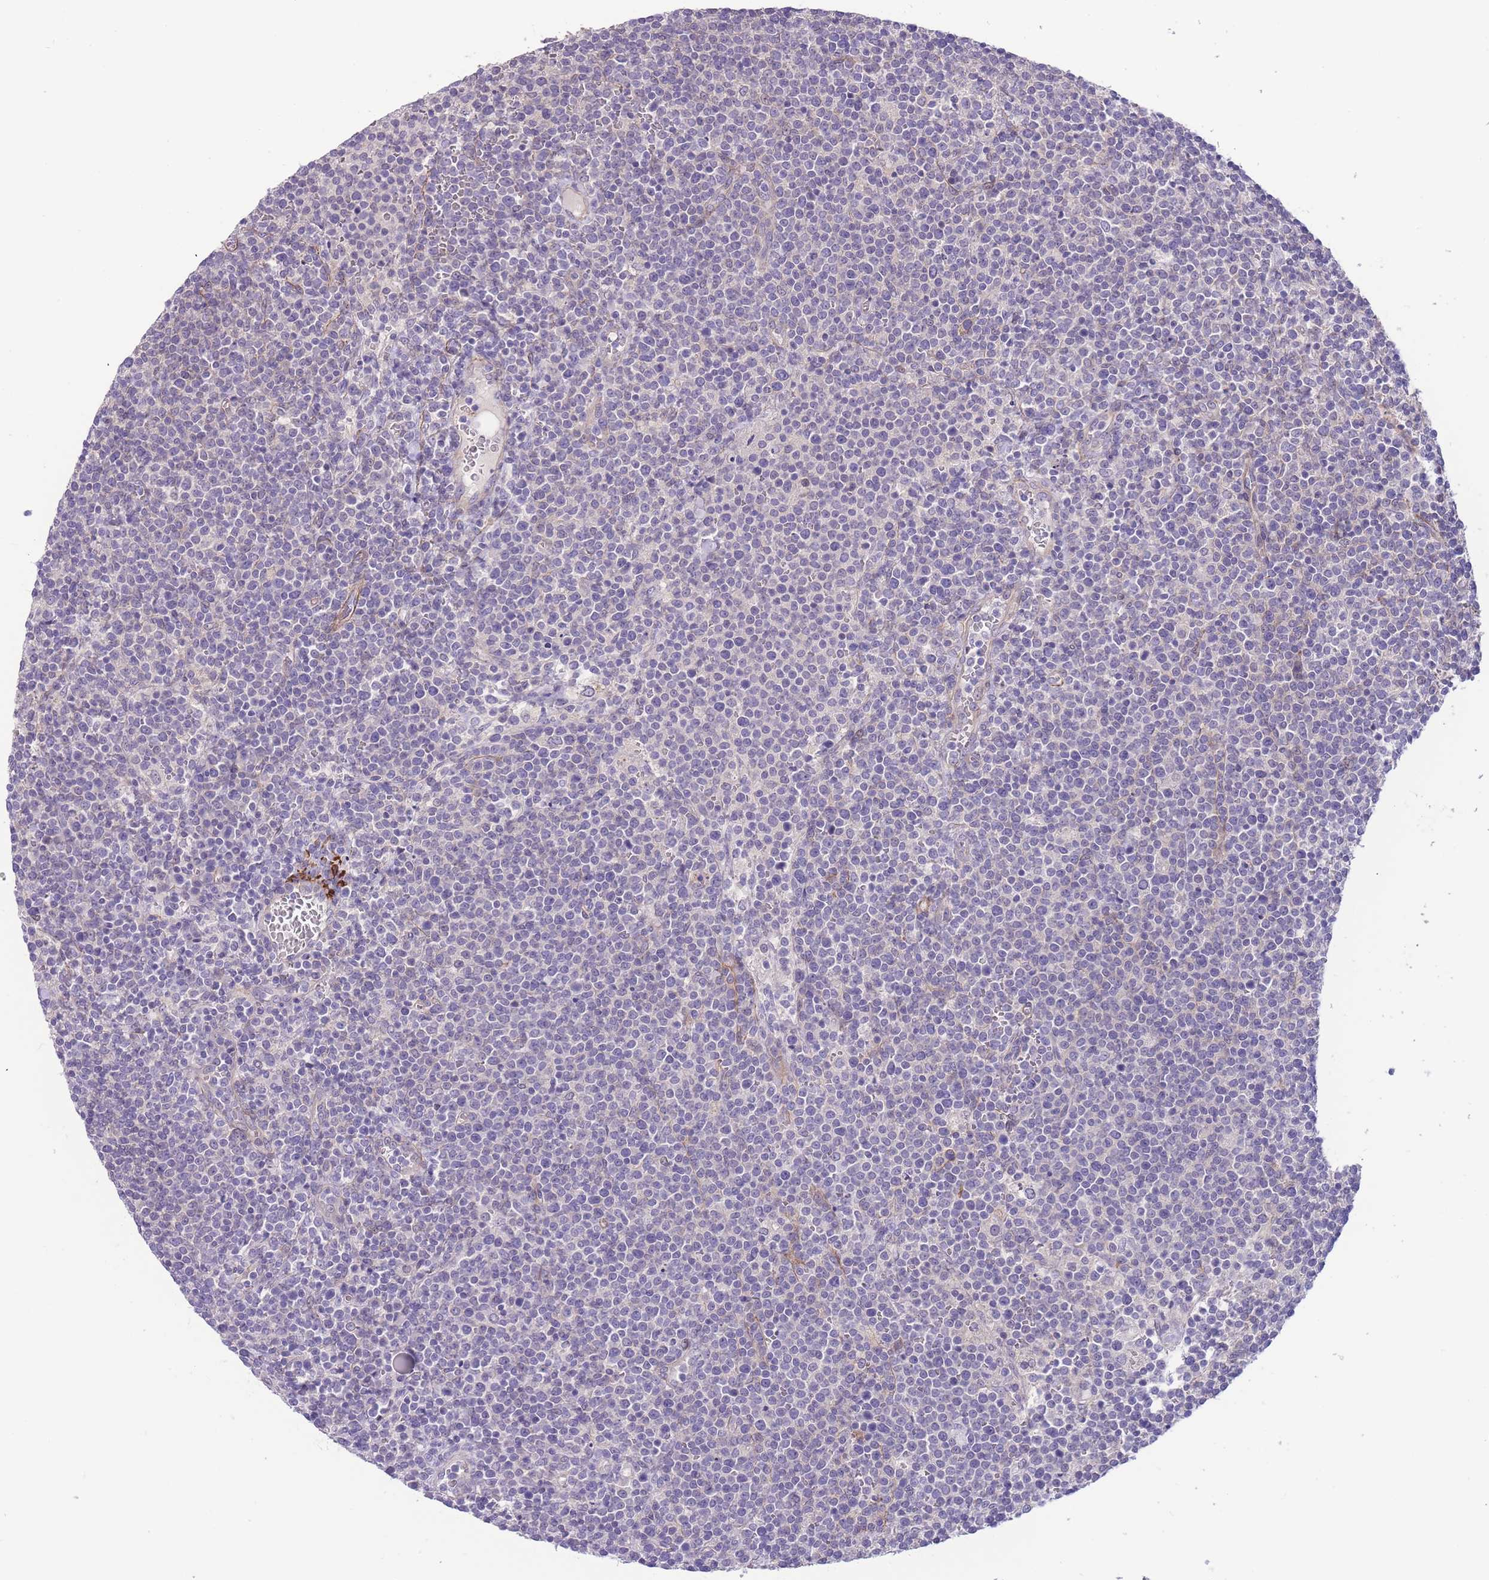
{"staining": {"intensity": "negative", "quantity": "none", "location": "none"}, "tissue": "lymphoma", "cell_type": "Tumor cells", "image_type": "cancer", "snomed": [{"axis": "morphology", "description": "Malignant lymphoma, non-Hodgkin's type, High grade"}, {"axis": "topography", "description": "Lymph node"}], "caption": "High magnification brightfield microscopy of high-grade malignant lymphoma, non-Hodgkin's type stained with DAB (3,3'-diaminobenzidine) (brown) and counterstained with hematoxylin (blue): tumor cells show no significant staining.", "gene": "FAM124A", "patient": {"sex": "male", "age": 61}}